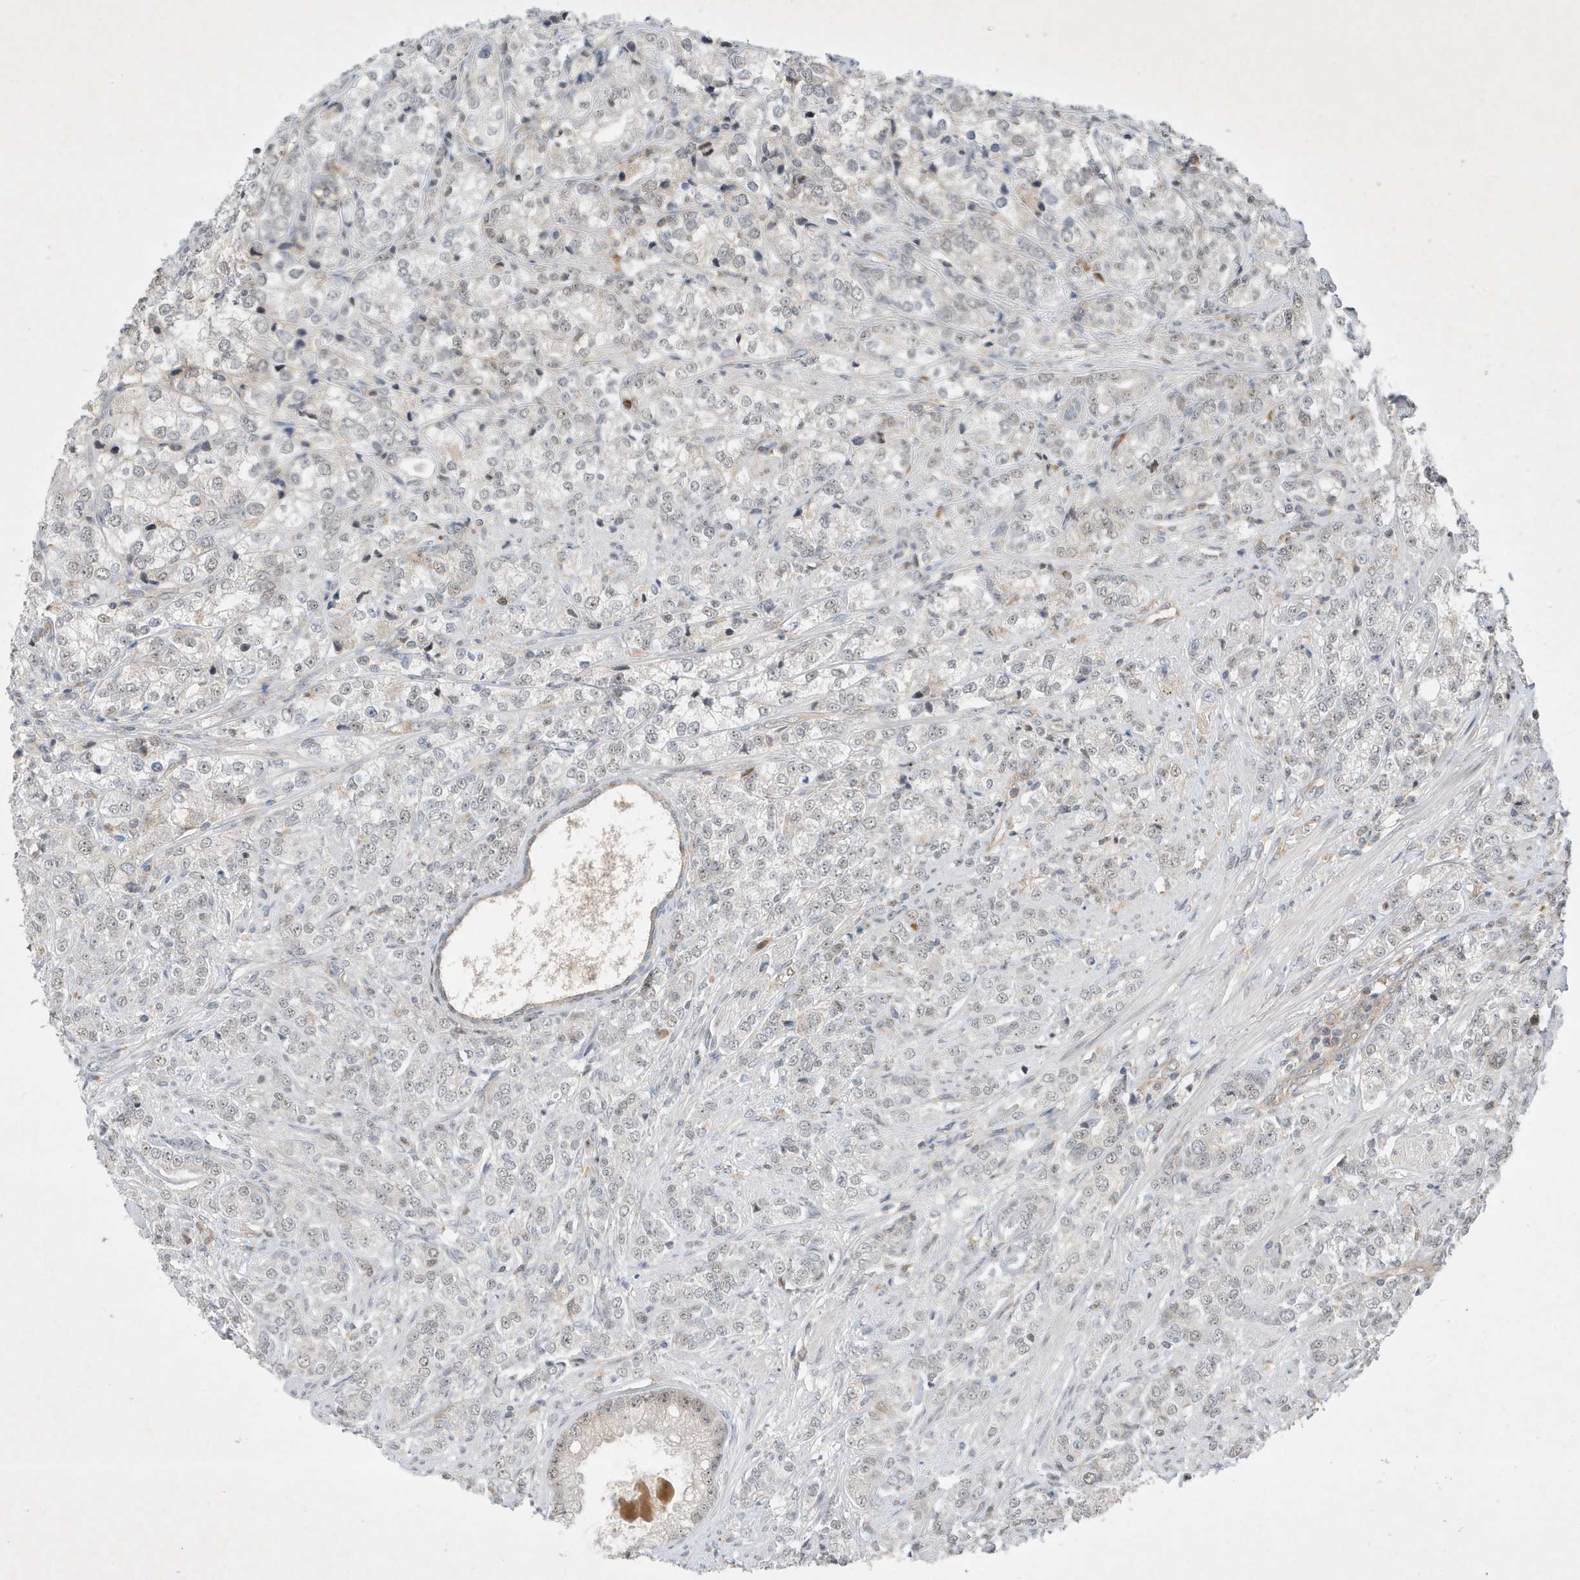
{"staining": {"intensity": "negative", "quantity": "none", "location": "none"}, "tissue": "prostate cancer", "cell_type": "Tumor cells", "image_type": "cancer", "snomed": [{"axis": "morphology", "description": "Adenocarcinoma, High grade"}, {"axis": "topography", "description": "Prostate"}], "caption": "Photomicrograph shows no significant protein staining in tumor cells of prostate adenocarcinoma (high-grade).", "gene": "MAST3", "patient": {"sex": "male", "age": 69}}